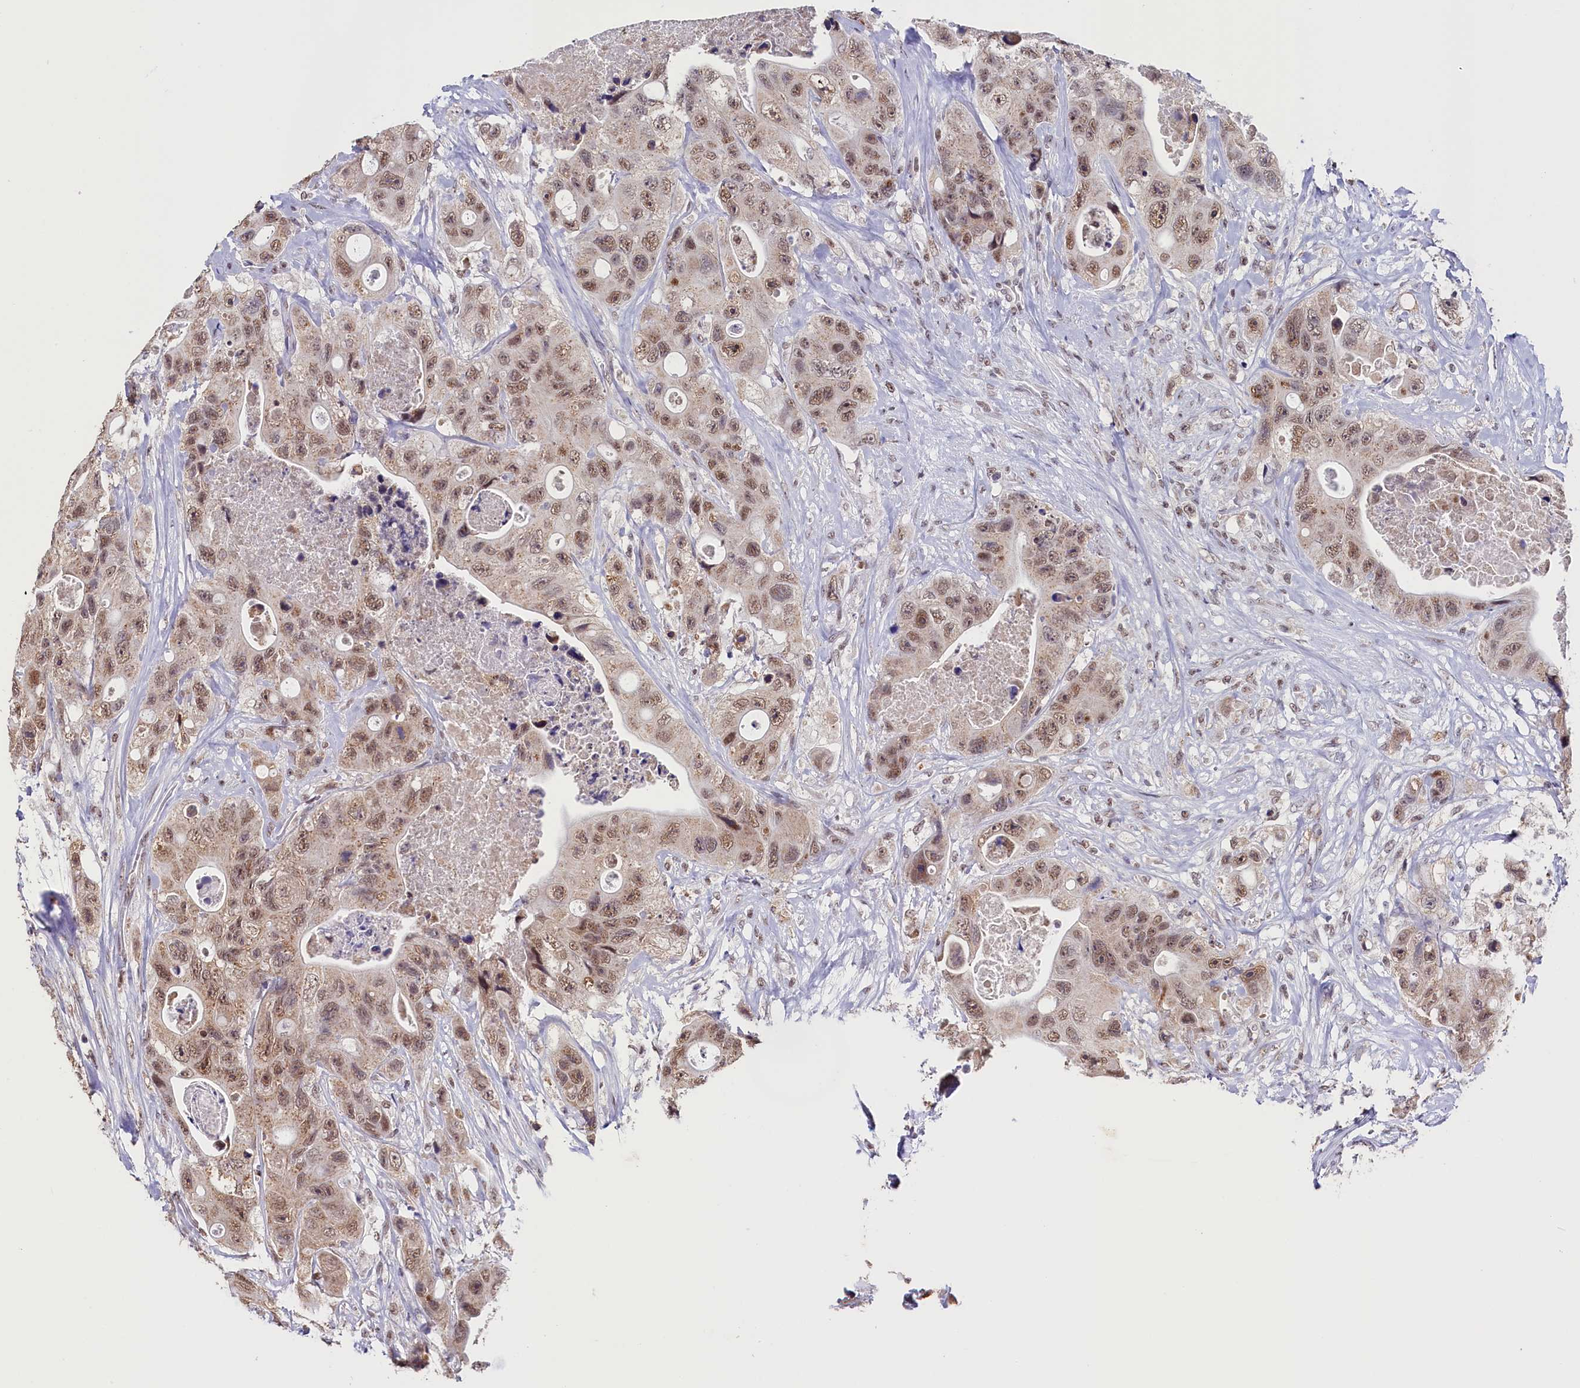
{"staining": {"intensity": "moderate", "quantity": ">75%", "location": "nuclear"}, "tissue": "colorectal cancer", "cell_type": "Tumor cells", "image_type": "cancer", "snomed": [{"axis": "morphology", "description": "Adenocarcinoma, NOS"}, {"axis": "topography", "description": "Colon"}], "caption": "Immunohistochemical staining of colorectal adenocarcinoma demonstrates moderate nuclear protein positivity in approximately >75% of tumor cells. The staining was performed using DAB (3,3'-diaminobenzidine), with brown indicating positive protein expression. Nuclei are stained blue with hematoxylin.", "gene": "NCBP1", "patient": {"sex": "female", "age": 46}}